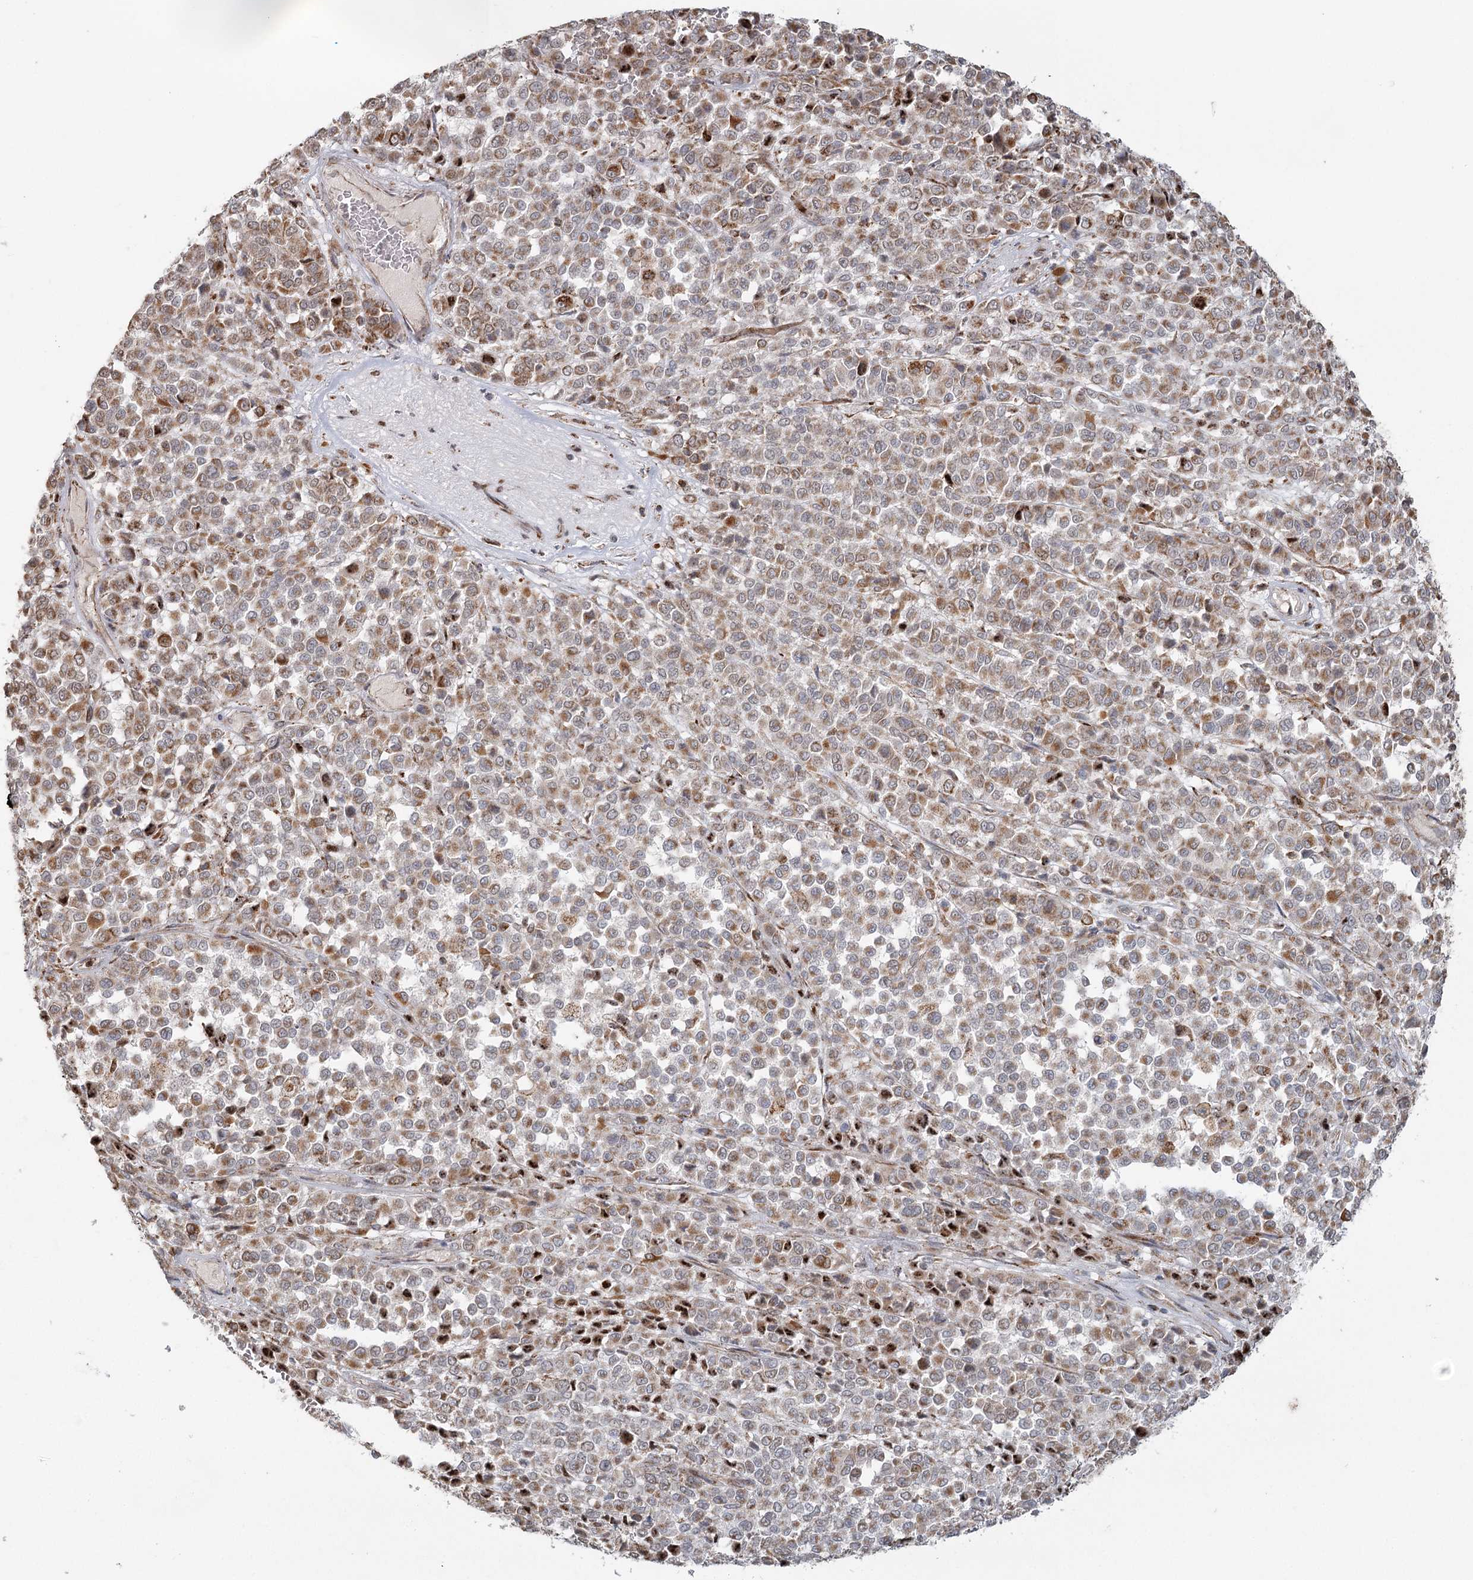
{"staining": {"intensity": "moderate", "quantity": ">75%", "location": "cytoplasmic/membranous"}, "tissue": "melanoma", "cell_type": "Tumor cells", "image_type": "cancer", "snomed": [{"axis": "morphology", "description": "Malignant melanoma, Metastatic site"}, {"axis": "topography", "description": "Pancreas"}], "caption": "This photomicrograph demonstrates IHC staining of malignant melanoma (metastatic site), with medium moderate cytoplasmic/membranous positivity in about >75% of tumor cells.", "gene": "LACTB", "patient": {"sex": "female", "age": 30}}